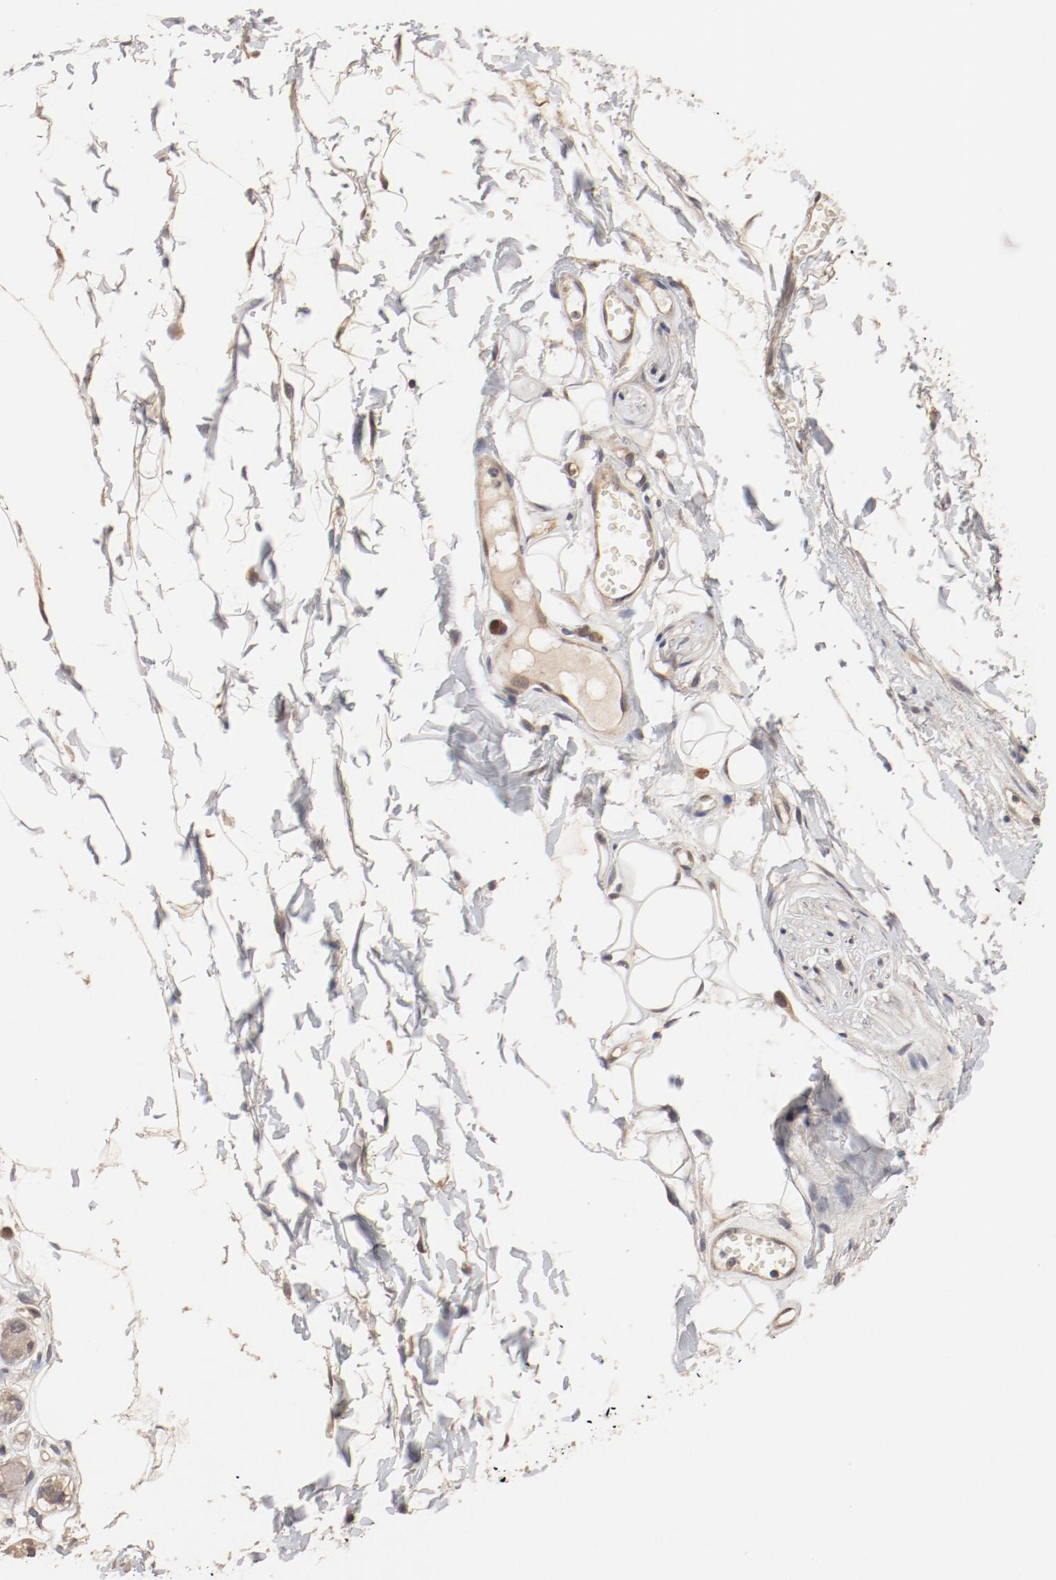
{"staining": {"intensity": "moderate", "quantity": ">75%", "location": "cytoplasmic/membranous"}, "tissue": "adipose tissue", "cell_type": "Adipocytes", "image_type": "normal", "snomed": [{"axis": "morphology", "description": "Normal tissue, NOS"}, {"axis": "morphology", "description": "Inflammation, NOS"}, {"axis": "topography", "description": "Vascular tissue"}, {"axis": "topography", "description": "Salivary gland"}], "caption": "A photomicrograph of human adipose tissue stained for a protein exhibits moderate cytoplasmic/membranous brown staining in adipocytes.", "gene": "PITPNM2", "patient": {"sex": "female", "age": 75}}